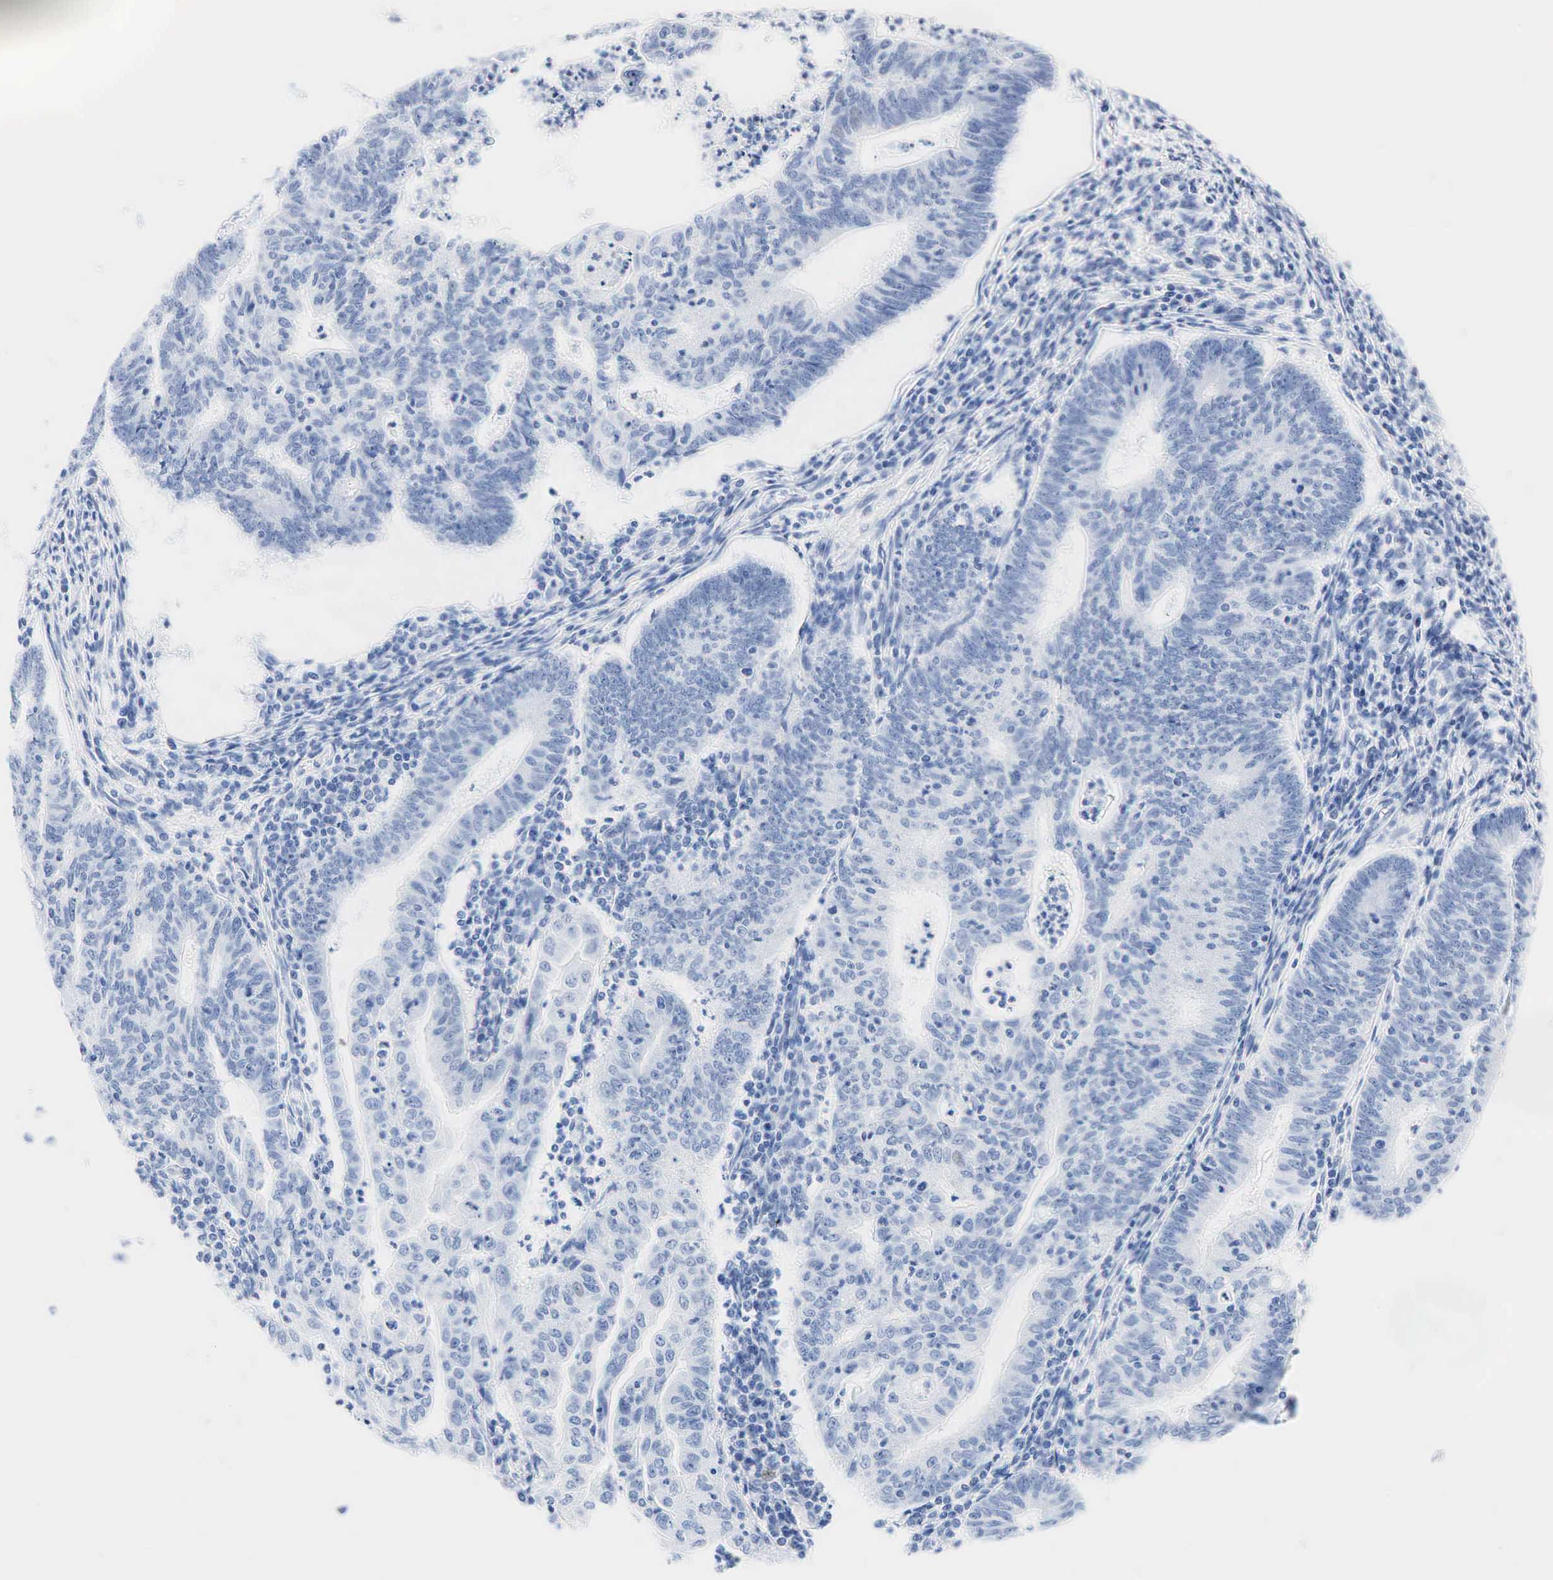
{"staining": {"intensity": "negative", "quantity": "none", "location": "none"}, "tissue": "endometrial cancer", "cell_type": "Tumor cells", "image_type": "cancer", "snomed": [{"axis": "morphology", "description": "Adenocarcinoma, NOS"}, {"axis": "topography", "description": "Endometrium"}], "caption": "This image is of adenocarcinoma (endometrial) stained with immunohistochemistry to label a protein in brown with the nuclei are counter-stained blue. There is no expression in tumor cells.", "gene": "INHA", "patient": {"sex": "female", "age": 60}}